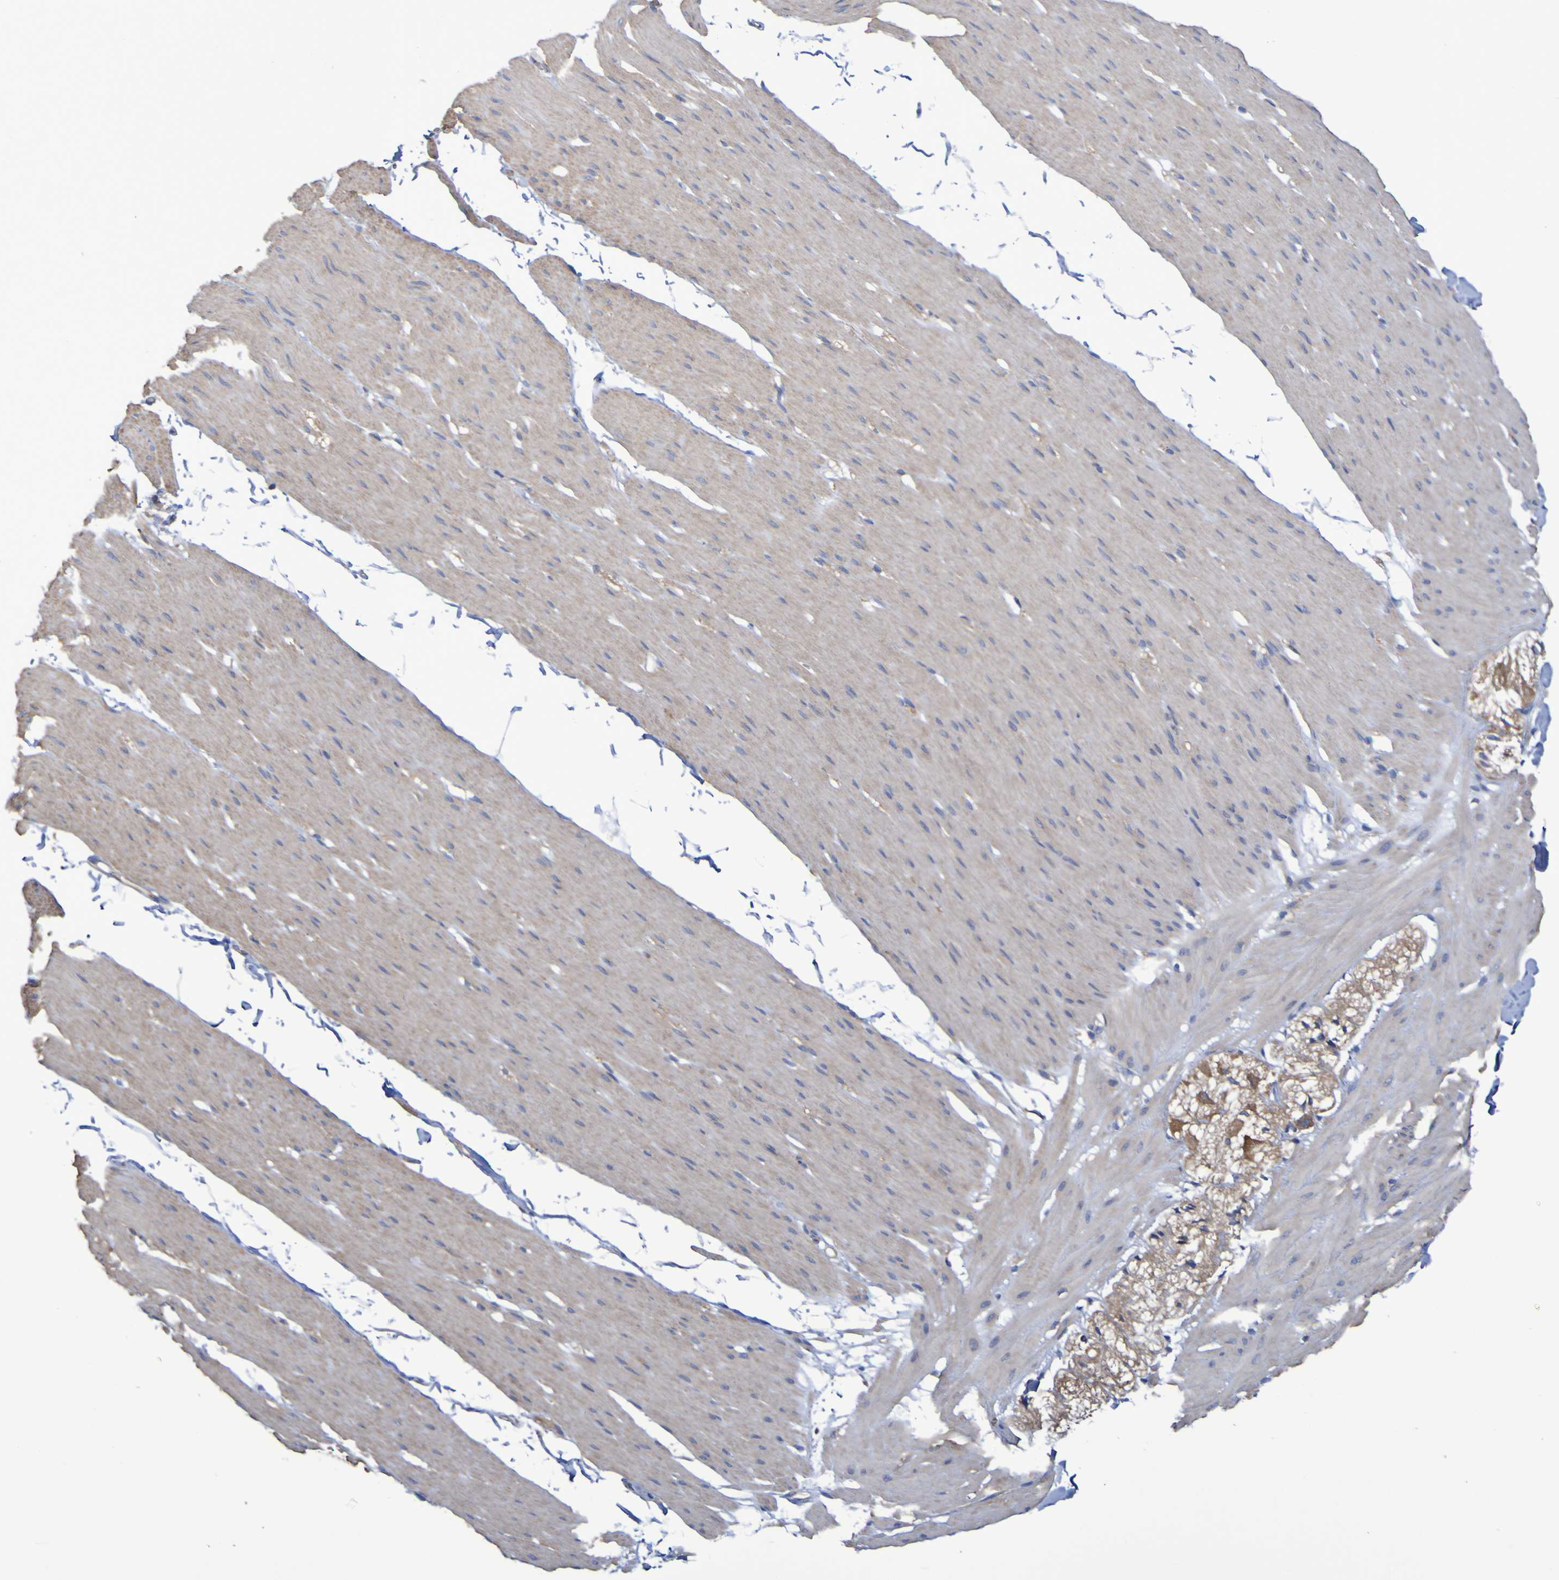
{"staining": {"intensity": "weak", "quantity": "25%-75%", "location": "cytoplasmic/membranous"}, "tissue": "smooth muscle", "cell_type": "Smooth muscle cells", "image_type": "normal", "snomed": [{"axis": "morphology", "description": "Normal tissue, NOS"}, {"axis": "topography", "description": "Smooth muscle"}, {"axis": "topography", "description": "Colon"}], "caption": "About 25%-75% of smooth muscle cells in benign smooth muscle reveal weak cytoplasmic/membranous protein positivity as visualized by brown immunohistochemical staining.", "gene": "SYNJ1", "patient": {"sex": "male", "age": 67}}